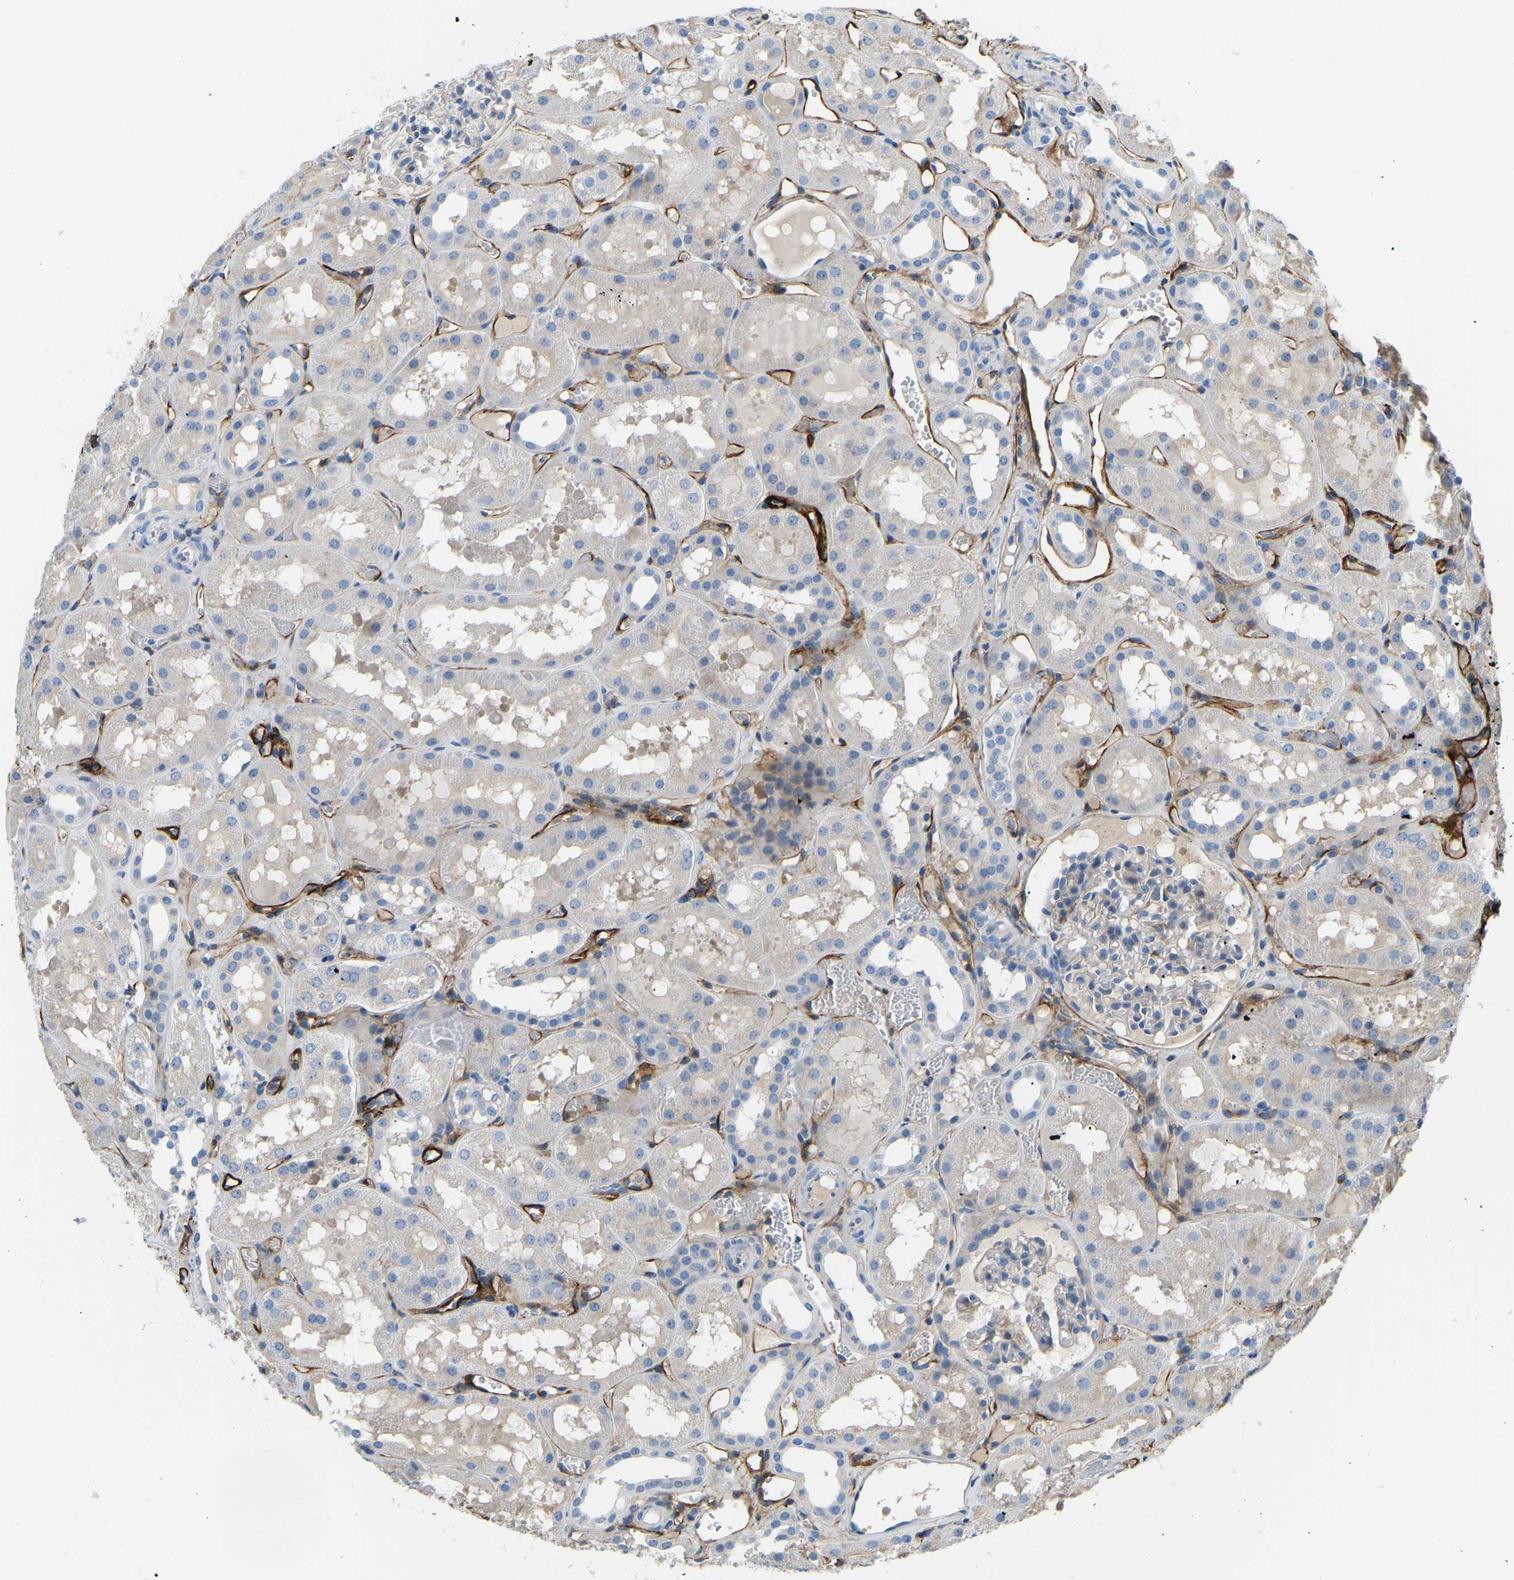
{"staining": {"intensity": "moderate", "quantity": "<25%", "location": "cytoplasmic/membranous"}, "tissue": "kidney", "cell_type": "Cells in glomeruli", "image_type": "normal", "snomed": [{"axis": "morphology", "description": "Normal tissue, NOS"}, {"axis": "topography", "description": "Kidney"}, {"axis": "topography", "description": "Urinary bladder"}], "caption": "IHC image of unremarkable kidney: human kidney stained using immunohistochemistry (IHC) exhibits low levels of moderate protein expression localized specifically in the cytoplasmic/membranous of cells in glomeruli, appearing as a cytoplasmic/membranous brown color.", "gene": "COL15A1", "patient": {"sex": "male", "age": 16}}